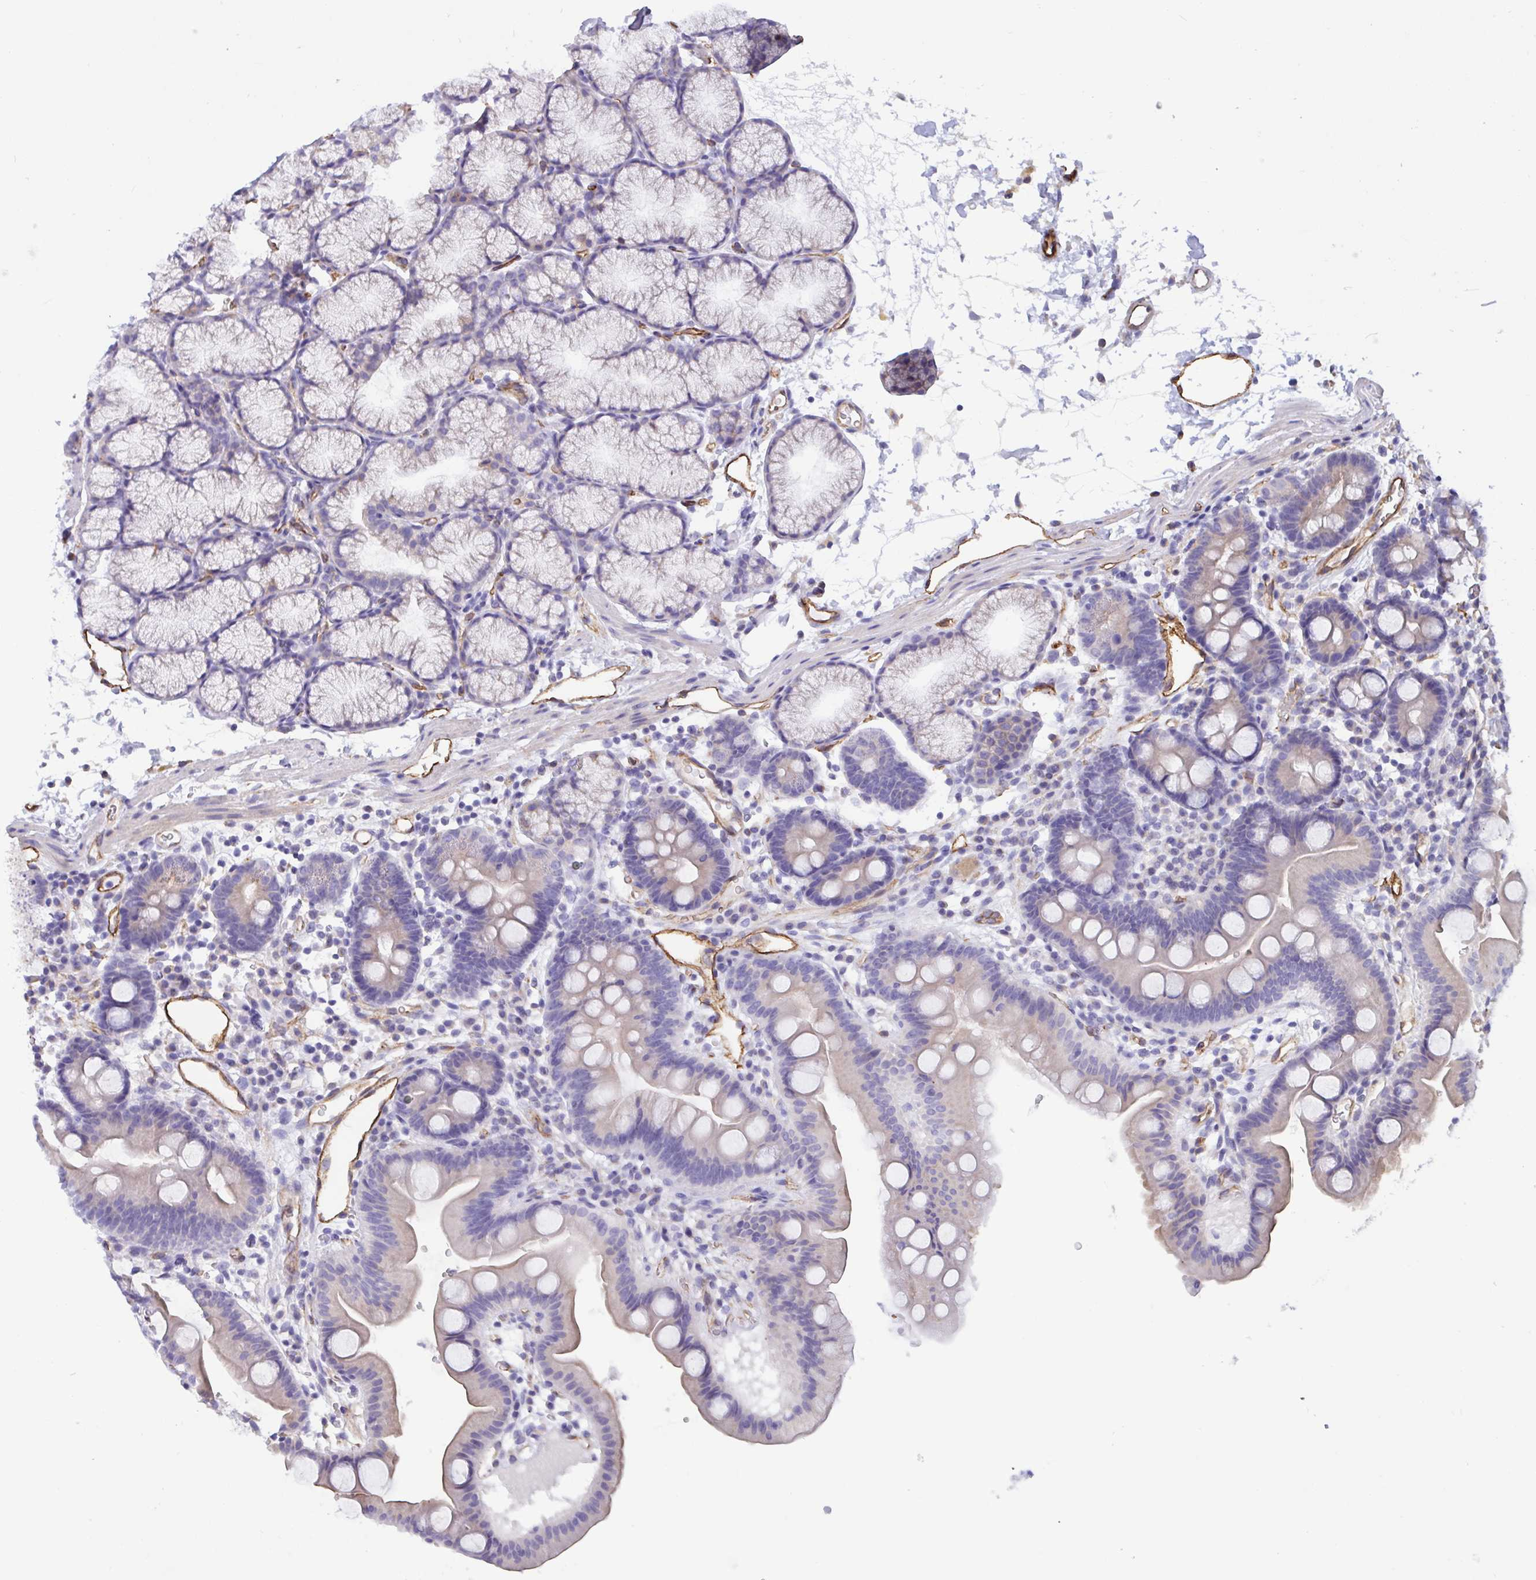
{"staining": {"intensity": "negative", "quantity": "none", "location": "none"}, "tissue": "duodenum", "cell_type": "Glandular cells", "image_type": "normal", "snomed": [{"axis": "morphology", "description": "Normal tissue, NOS"}, {"axis": "topography", "description": "Duodenum"}], "caption": "Immunohistochemistry of normal human duodenum reveals no positivity in glandular cells. (Stains: DAB (3,3'-diaminobenzidine) IHC with hematoxylin counter stain, Microscopy: brightfield microscopy at high magnification).", "gene": "RPL22L1", "patient": {"sex": "male", "age": 59}}